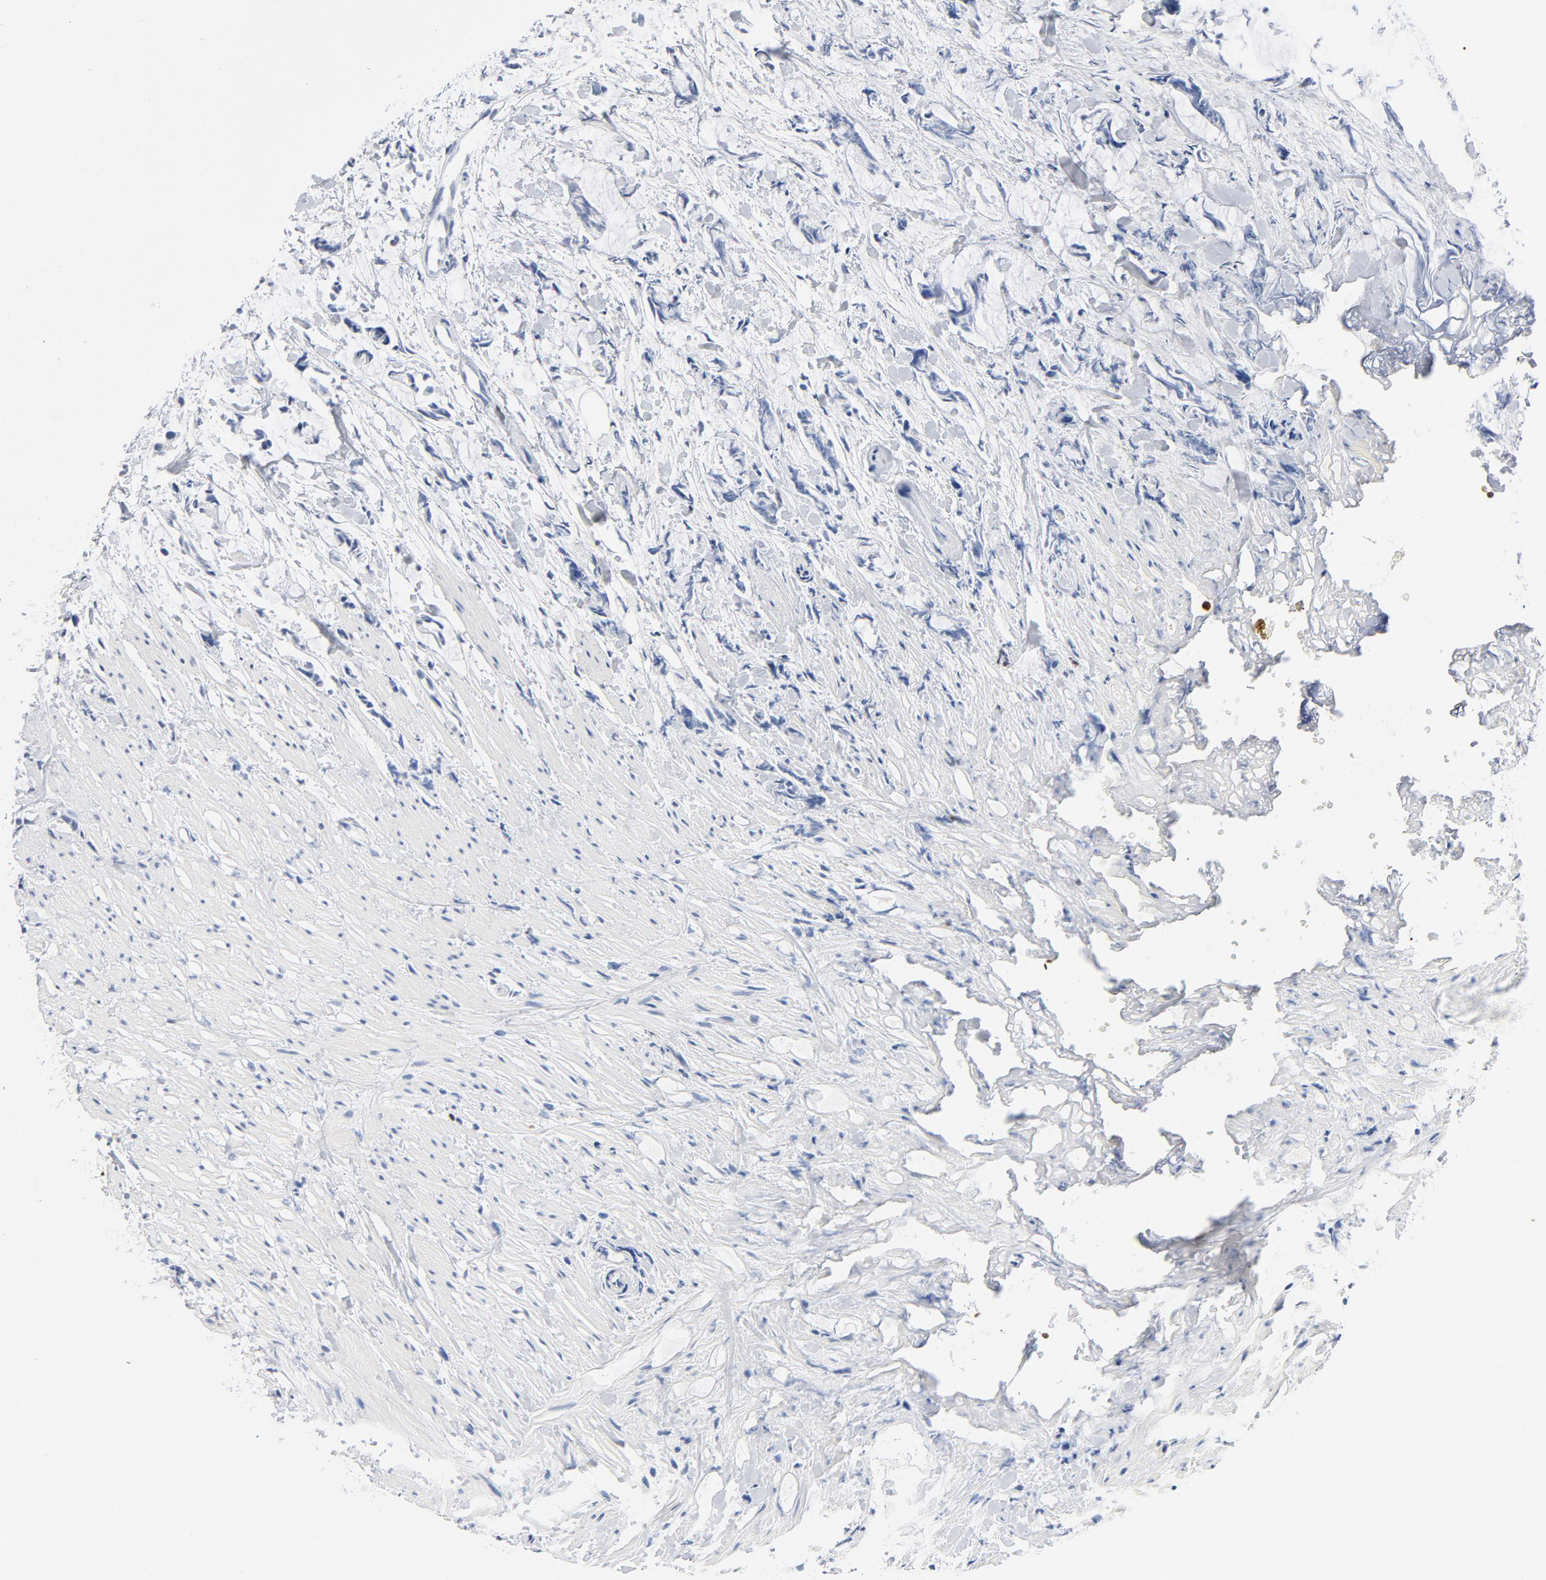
{"staining": {"intensity": "negative", "quantity": "none", "location": "none"}, "tissue": "colorectal cancer", "cell_type": "Tumor cells", "image_type": "cancer", "snomed": [{"axis": "morphology", "description": "Adenocarcinoma, NOS"}, {"axis": "topography", "description": "Colon"}], "caption": "Tumor cells show no significant positivity in colorectal cancer (adenocarcinoma). (Brightfield microscopy of DAB (3,3'-diaminobenzidine) immunohistochemistry at high magnification).", "gene": "NCF1", "patient": {"sex": "male", "age": 14}}